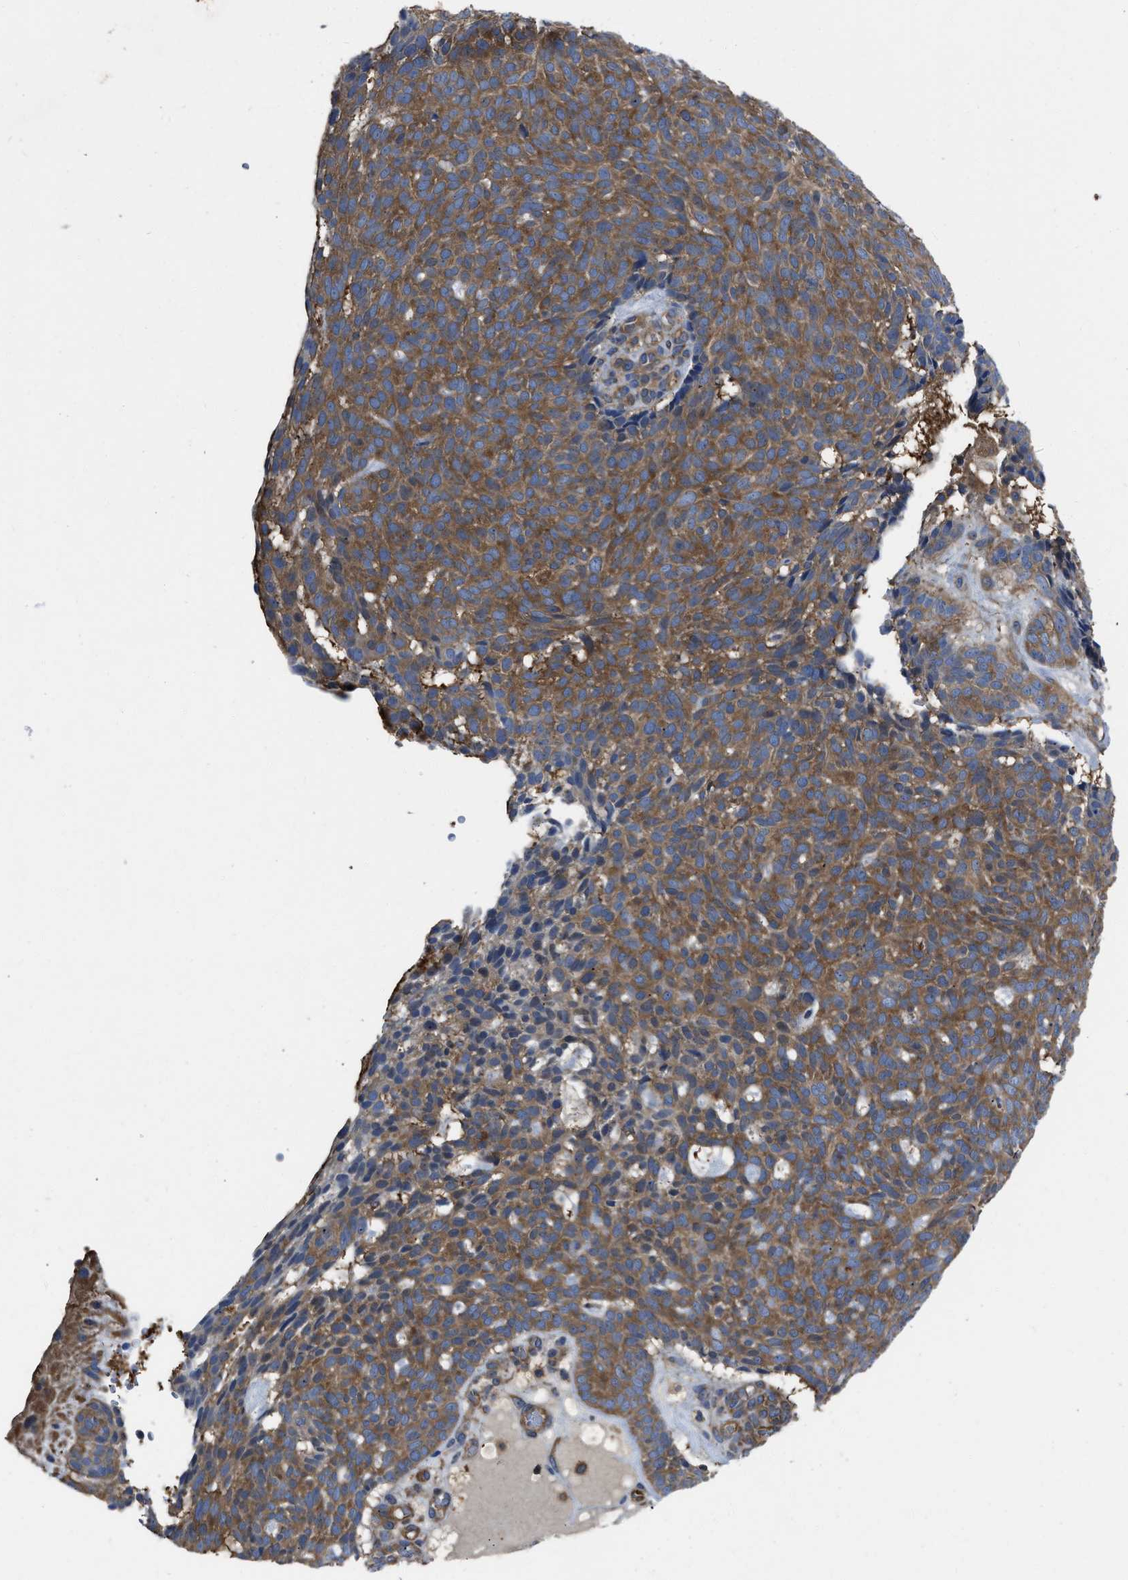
{"staining": {"intensity": "moderate", "quantity": ">75%", "location": "cytoplasmic/membranous"}, "tissue": "skin cancer", "cell_type": "Tumor cells", "image_type": "cancer", "snomed": [{"axis": "morphology", "description": "Basal cell carcinoma"}, {"axis": "topography", "description": "Skin"}], "caption": "This is a micrograph of IHC staining of skin cancer (basal cell carcinoma), which shows moderate staining in the cytoplasmic/membranous of tumor cells.", "gene": "YARS1", "patient": {"sex": "male", "age": 61}}